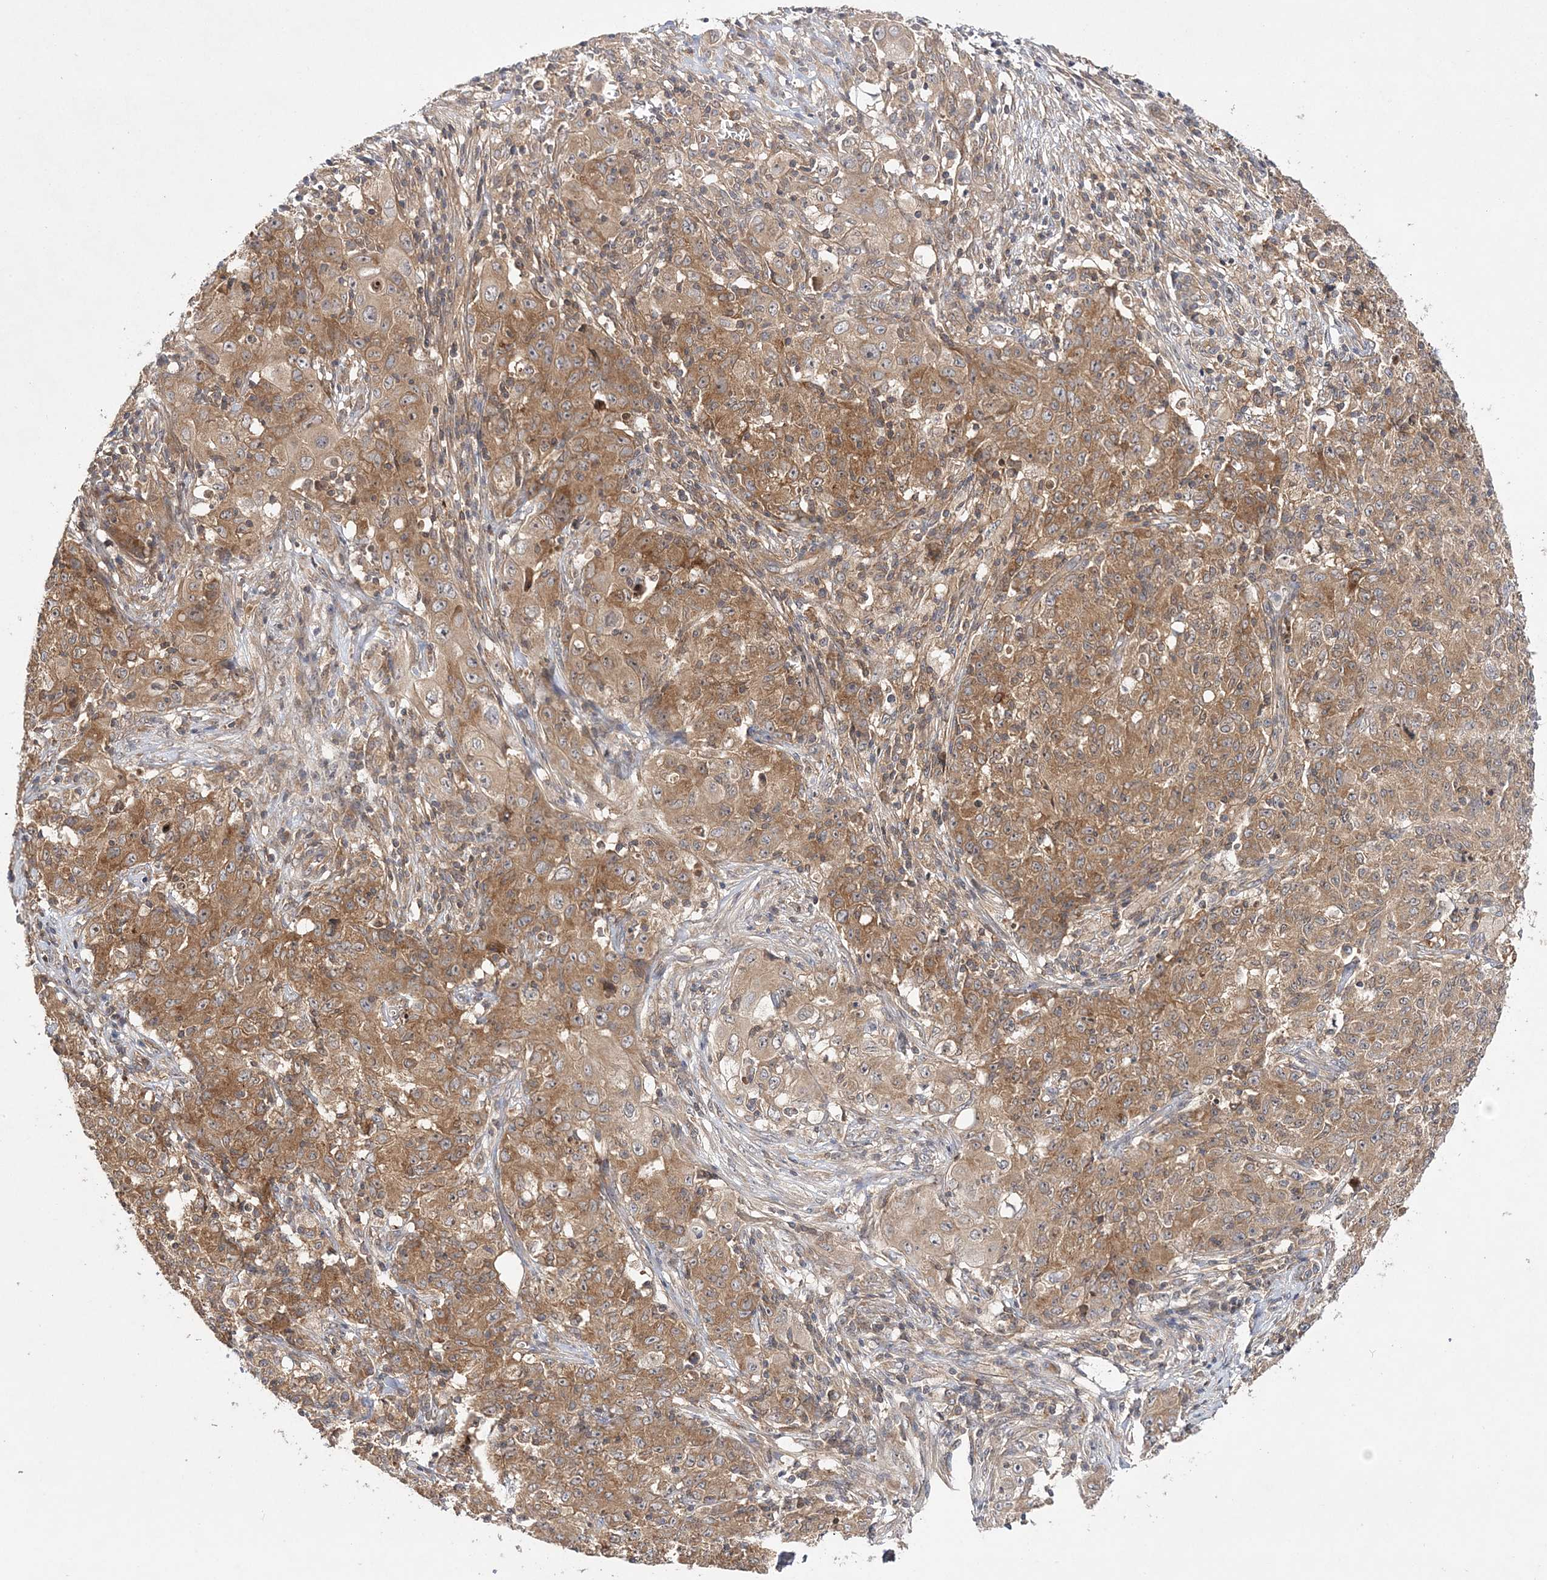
{"staining": {"intensity": "moderate", "quantity": ">75%", "location": "cytoplasmic/membranous"}, "tissue": "ovarian cancer", "cell_type": "Tumor cells", "image_type": "cancer", "snomed": [{"axis": "morphology", "description": "Carcinoma, endometroid"}, {"axis": "topography", "description": "Ovary"}], "caption": "The image exhibits a brown stain indicating the presence of a protein in the cytoplasmic/membranous of tumor cells in ovarian endometroid carcinoma. Ihc stains the protein of interest in brown and the nuclei are stained blue.", "gene": "TMEM9B", "patient": {"sex": "female", "age": 42}}